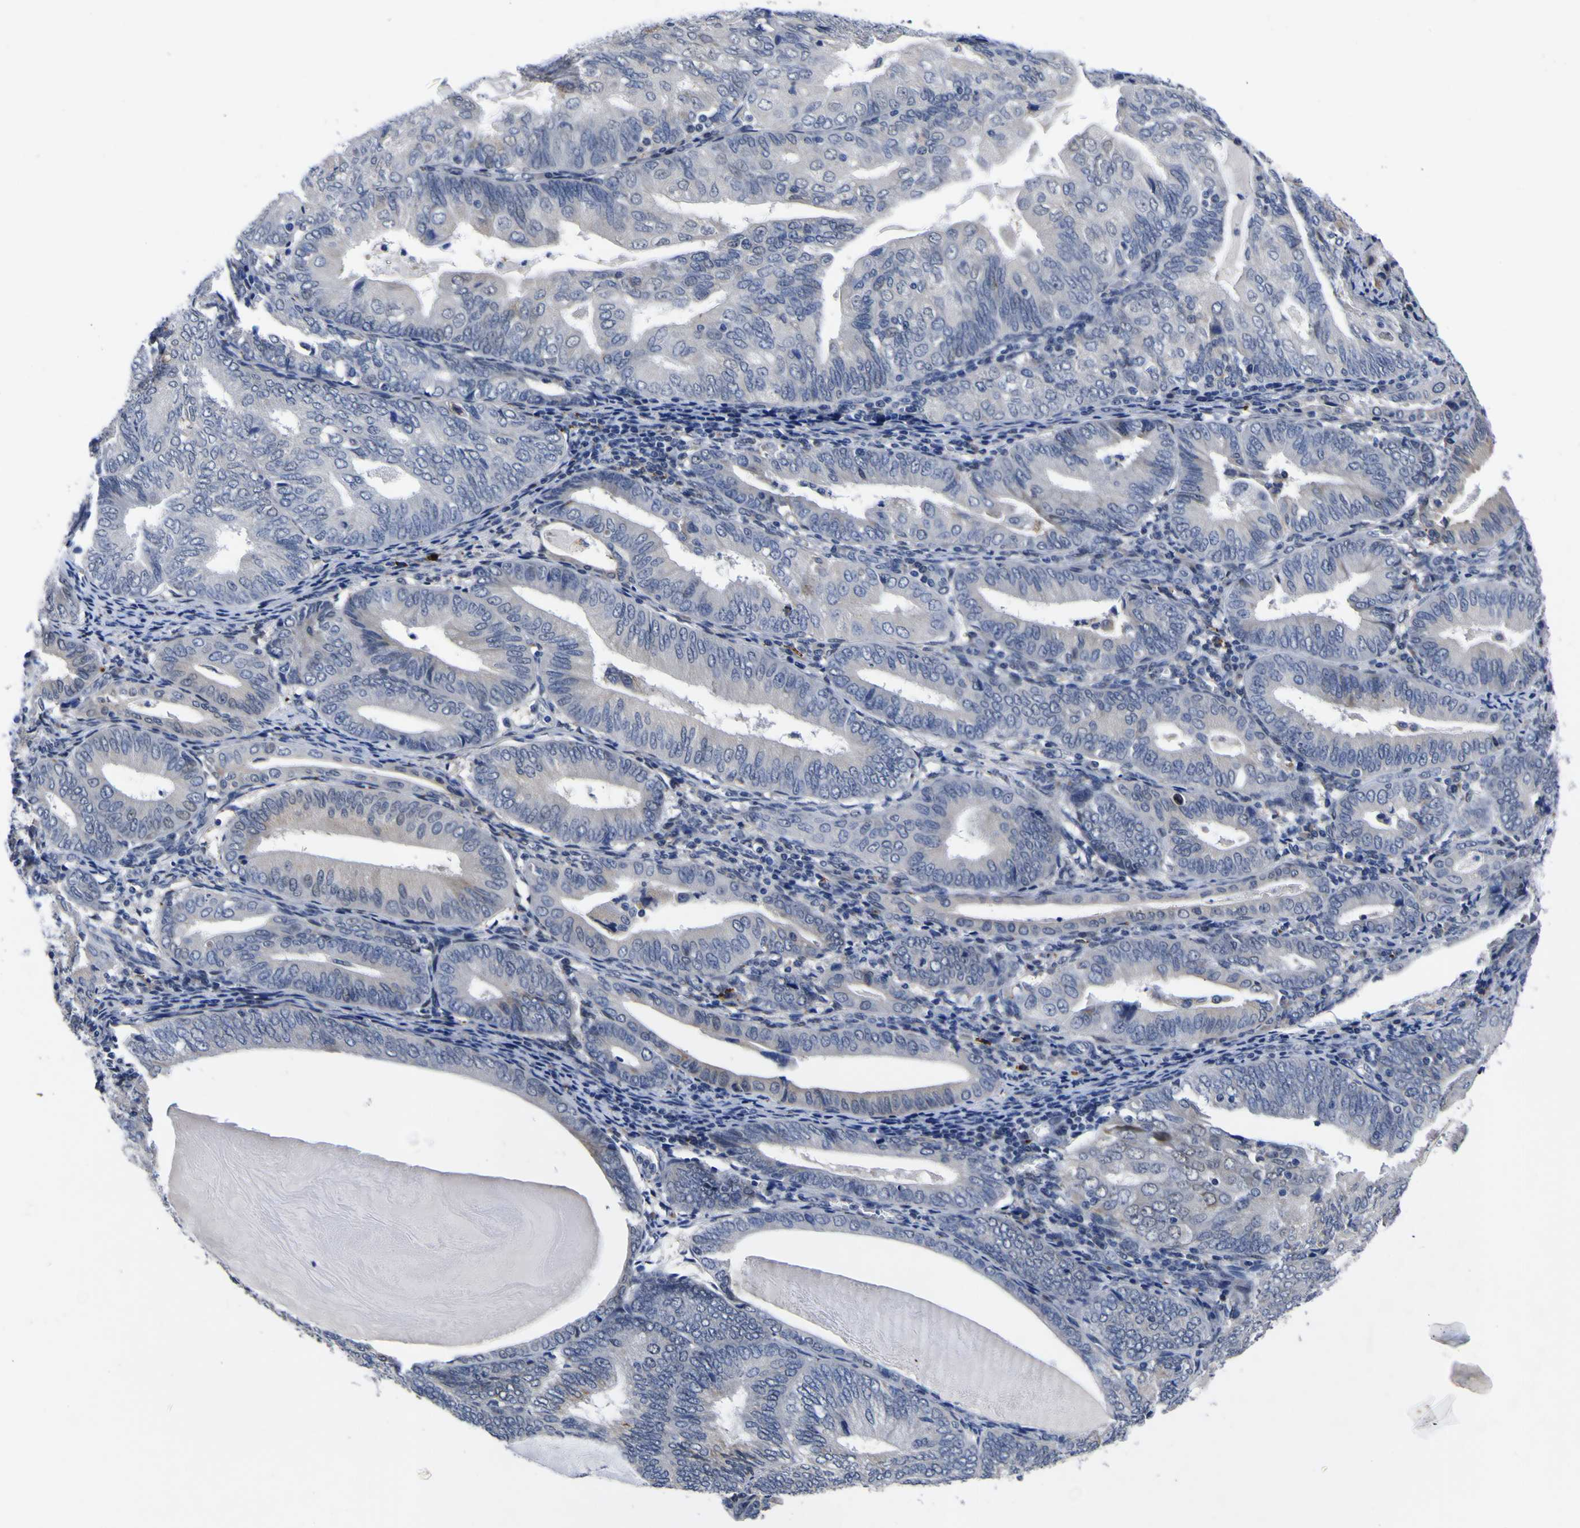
{"staining": {"intensity": "negative", "quantity": "none", "location": "none"}, "tissue": "endometrial cancer", "cell_type": "Tumor cells", "image_type": "cancer", "snomed": [{"axis": "morphology", "description": "Adenocarcinoma, NOS"}, {"axis": "topography", "description": "Endometrium"}], "caption": "IHC of endometrial cancer exhibits no staining in tumor cells.", "gene": "IGFLR1", "patient": {"sex": "female", "age": 81}}